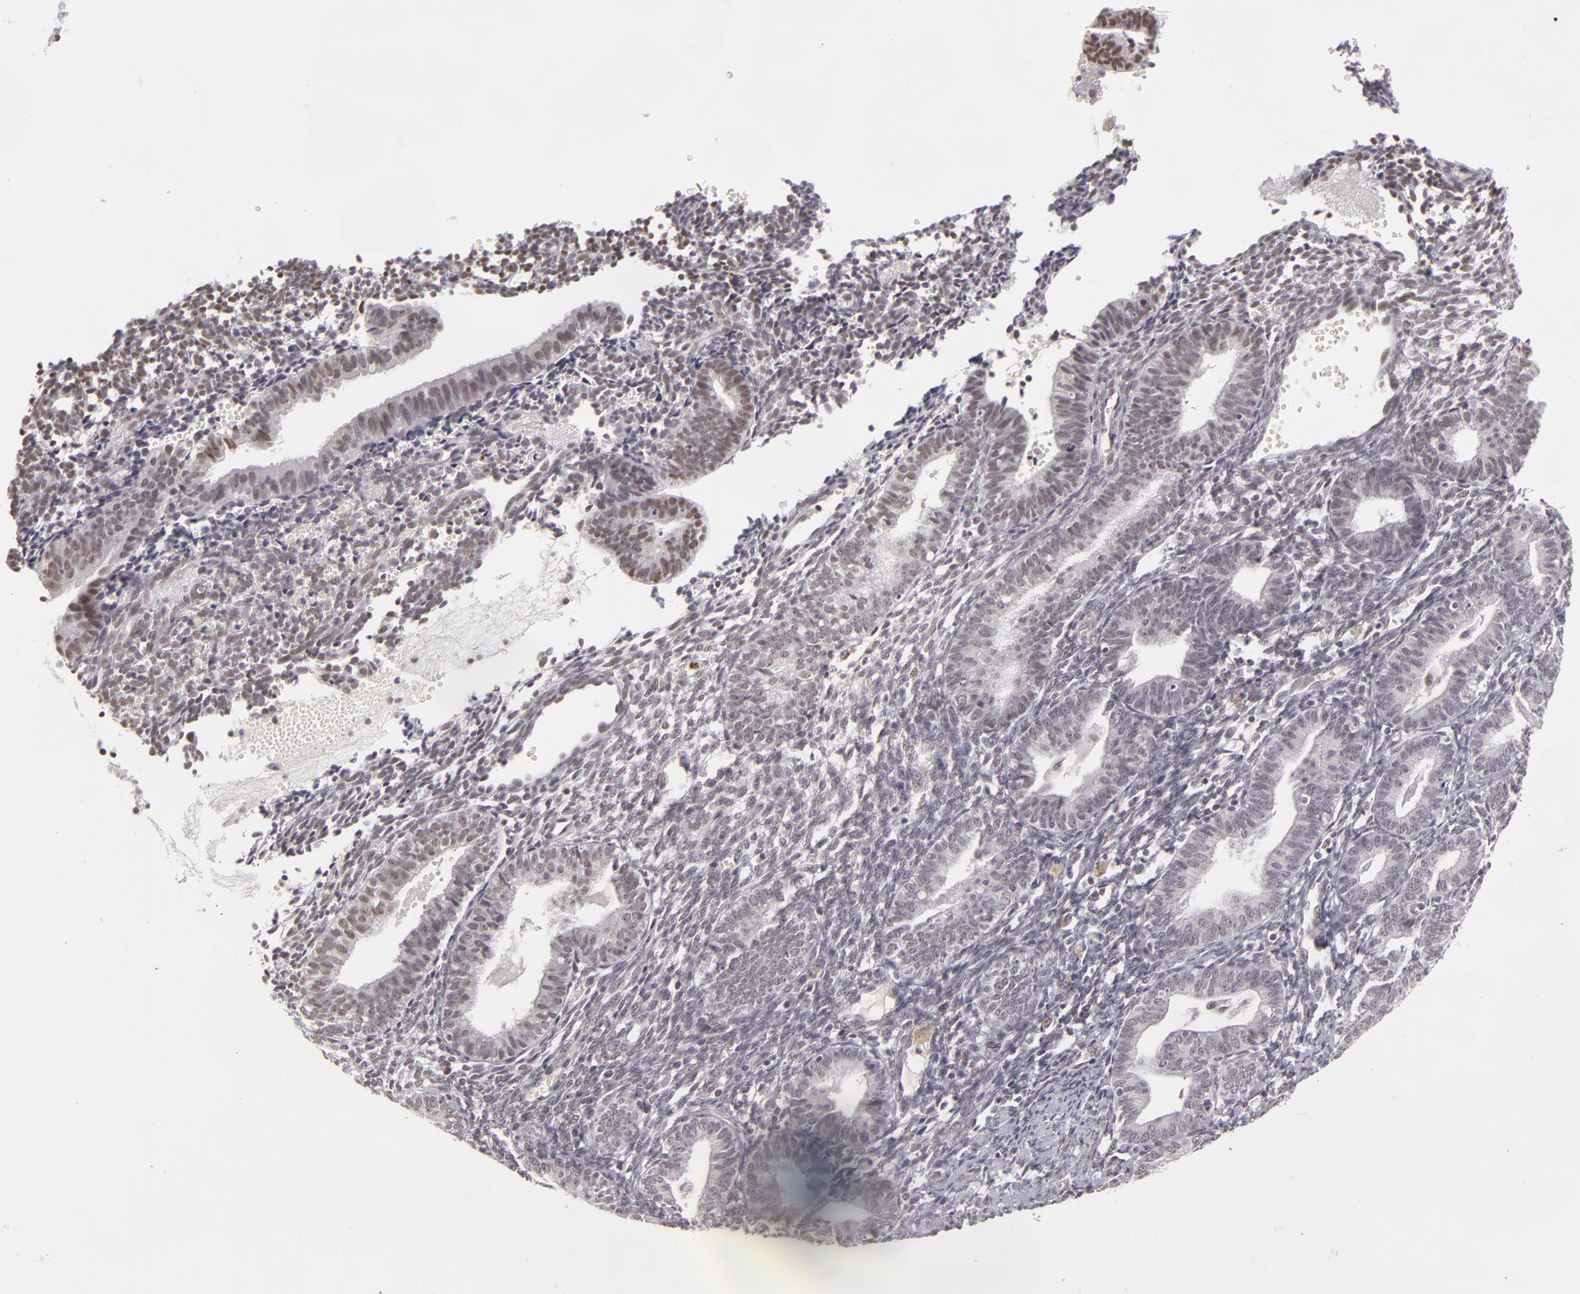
{"staining": {"intensity": "negative", "quantity": "none", "location": "none"}, "tissue": "endometrium", "cell_type": "Cells in endometrial stroma", "image_type": "normal", "snomed": [{"axis": "morphology", "description": "Normal tissue, NOS"}, {"axis": "topography", "description": "Endometrium"}], "caption": "Immunohistochemistry (IHC) image of normal human endometrium stained for a protein (brown), which demonstrates no staining in cells in endometrial stroma. The staining was performed using DAB (3,3'-diaminobenzidine) to visualize the protein expression in brown, while the nuclei were stained in blue with hematoxylin (Magnification: 20x).", "gene": "RRP7A", "patient": {"sex": "female", "age": 61}}